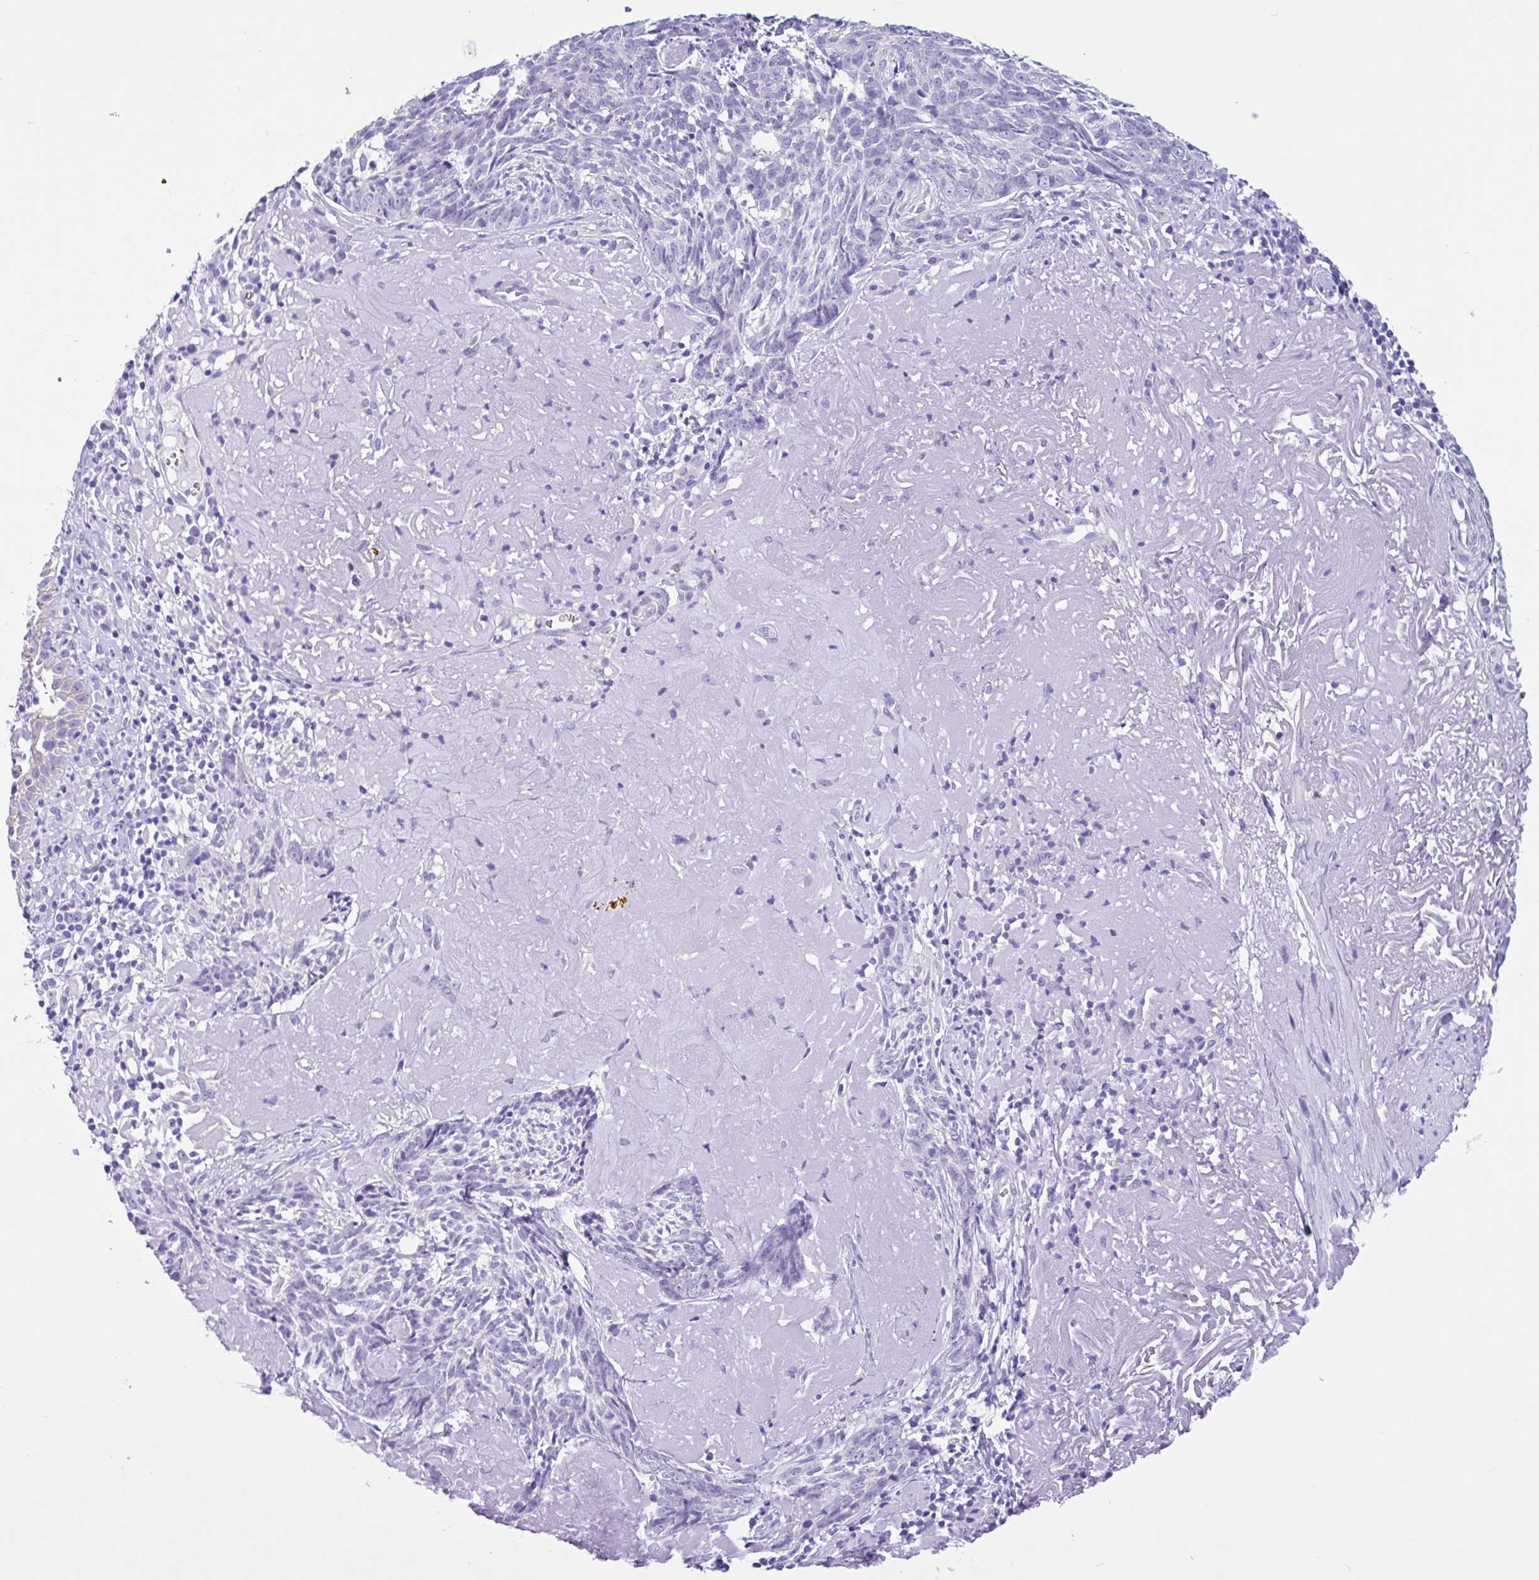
{"staining": {"intensity": "negative", "quantity": "none", "location": "none"}, "tissue": "skin cancer", "cell_type": "Tumor cells", "image_type": "cancer", "snomed": [{"axis": "morphology", "description": "Basal cell carcinoma"}, {"axis": "topography", "description": "Skin"}, {"axis": "topography", "description": "Skin of face"}], "caption": "The image exhibits no staining of tumor cells in skin cancer (basal cell carcinoma).", "gene": "TMEM79", "patient": {"sex": "female", "age": 95}}